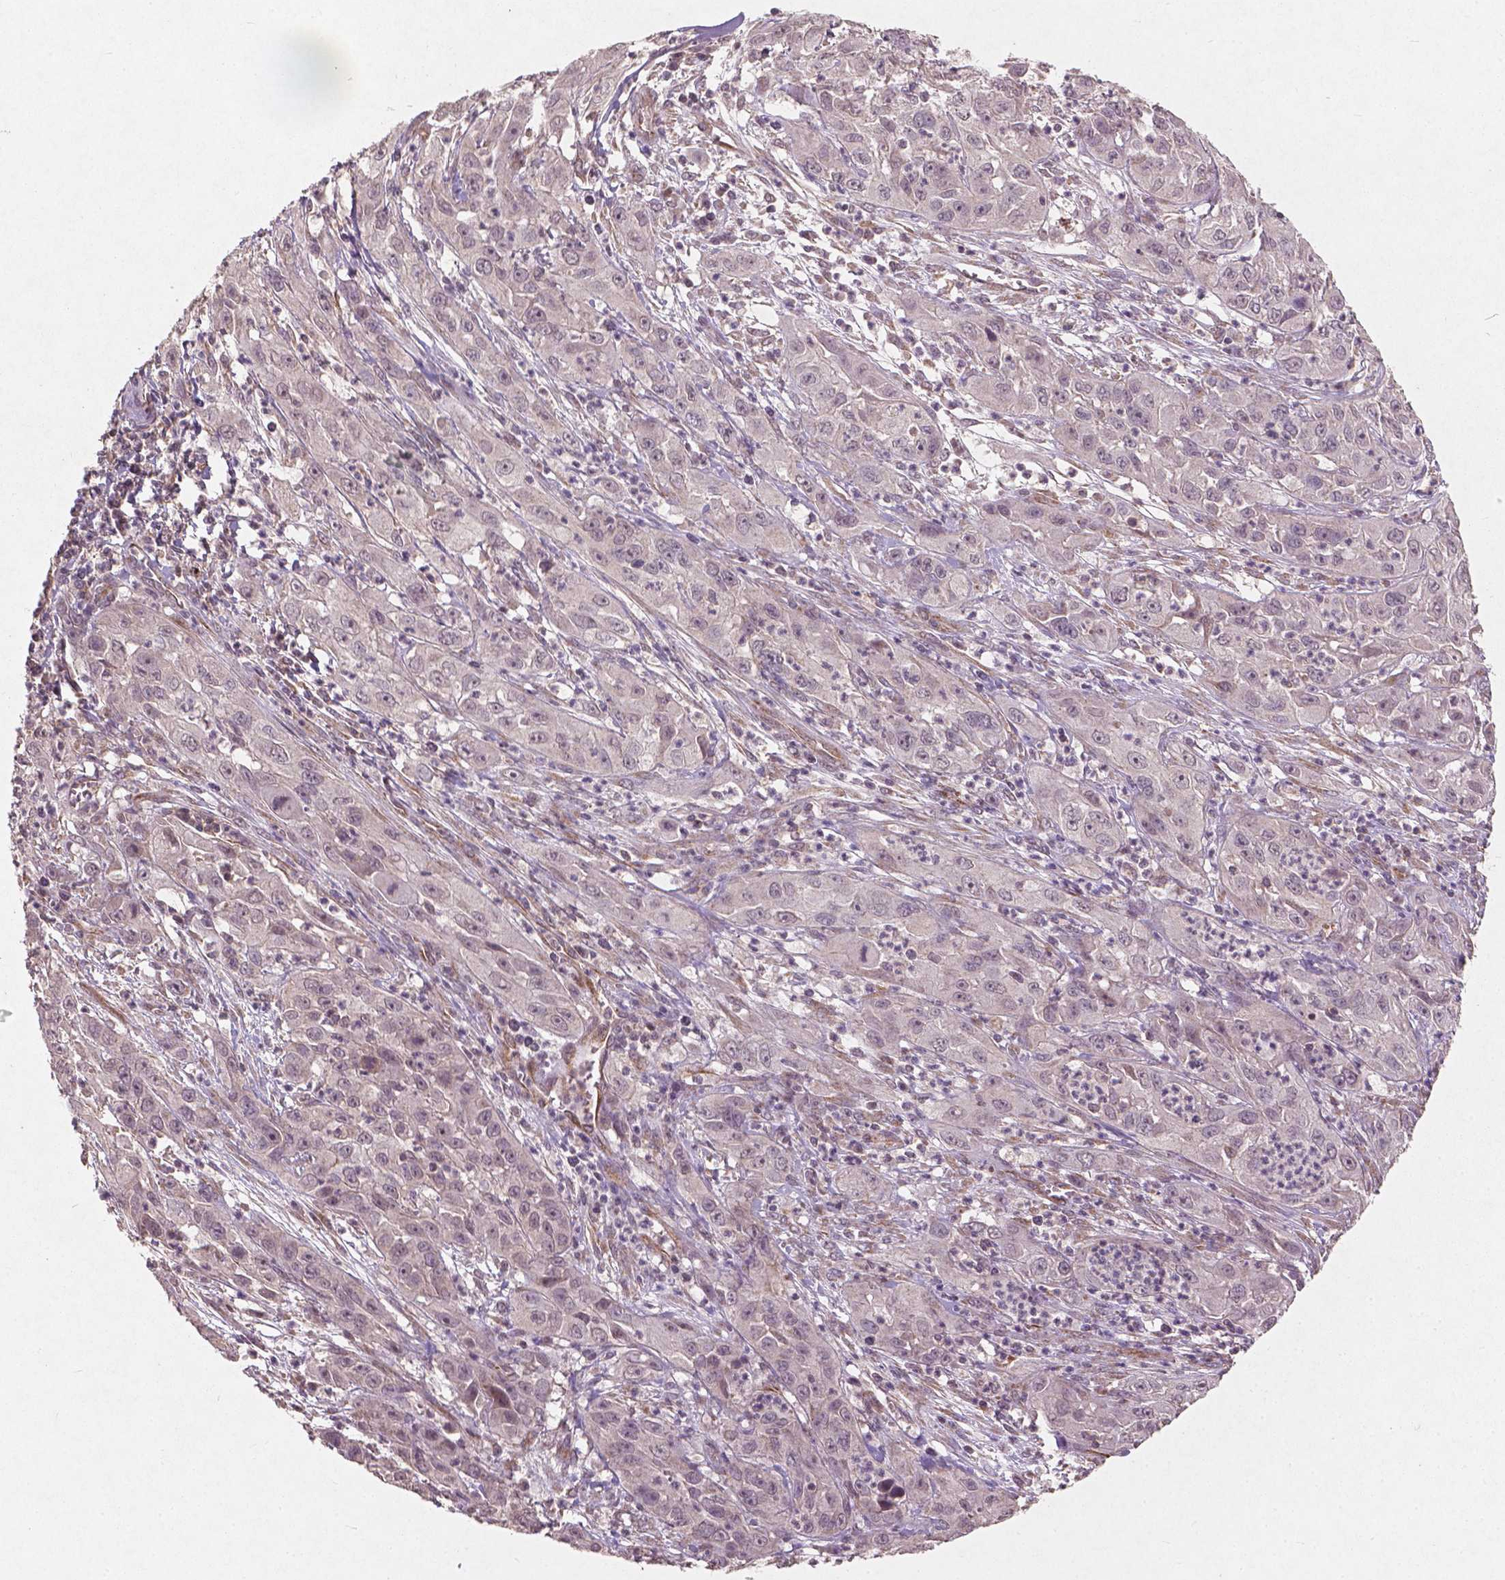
{"staining": {"intensity": "negative", "quantity": "none", "location": "none"}, "tissue": "cervical cancer", "cell_type": "Tumor cells", "image_type": "cancer", "snomed": [{"axis": "morphology", "description": "Squamous cell carcinoma, NOS"}, {"axis": "topography", "description": "Cervix"}], "caption": "This histopathology image is of squamous cell carcinoma (cervical) stained with immunohistochemistry to label a protein in brown with the nuclei are counter-stained blue. There is no staining in tumor cells.", "gene": "SMAD2", "patient": {"sex": "female", "age": 32}}